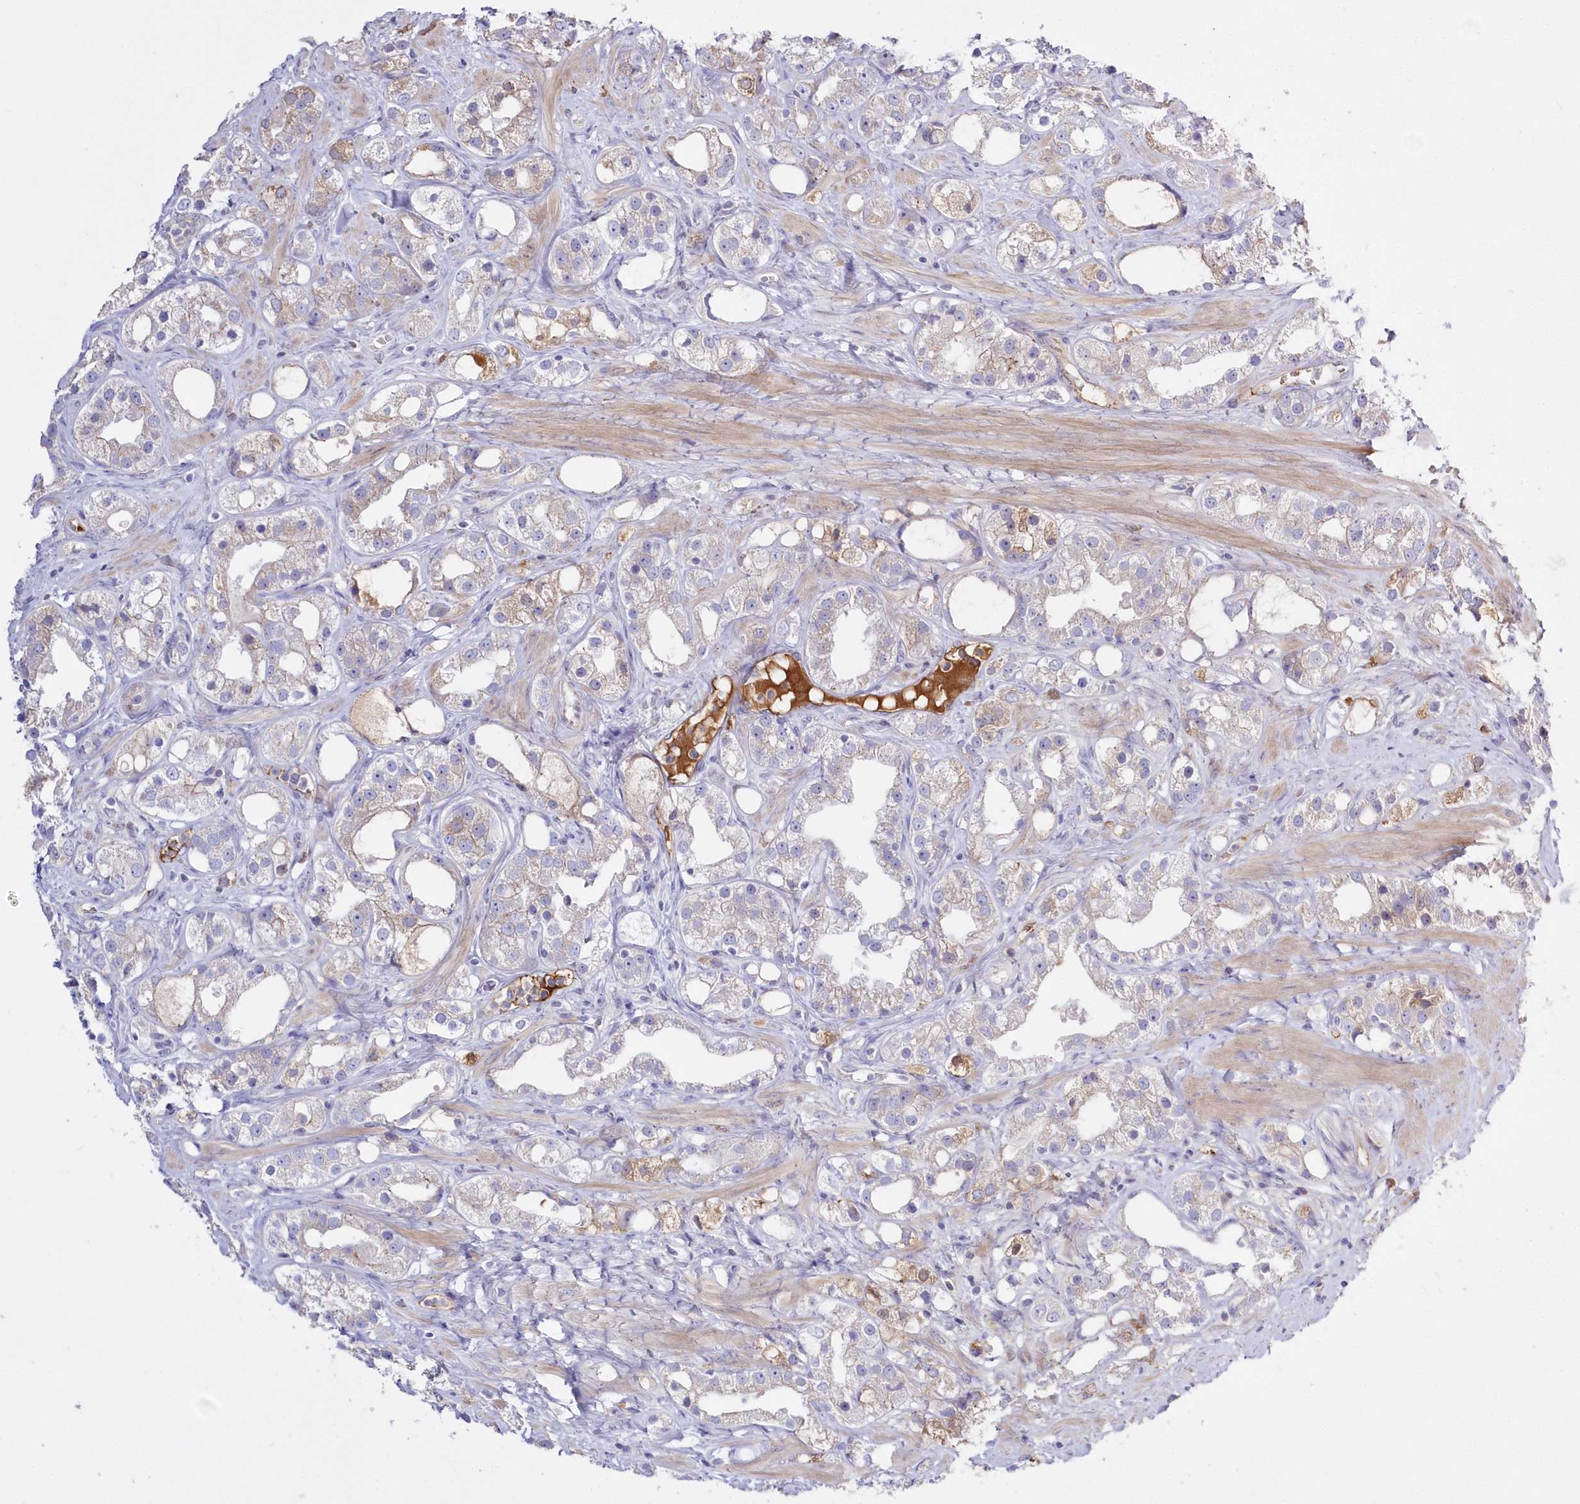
{"staining": {"intensity": "weak", "quantity": "25%-75%", "location": "cytoplasmic/membranous"}, "tissue": "prostate cancer", "cell_type": "Tumor cells", "image_type": "cancer", "snomed": [{"axis": "morphology", "description": "Adenocarcinoma, NOS"}, {"axis": "topography", "description": "Prostate"}], "caption": "This micrograph demonstrates IHC staining of adenocarcinoma (prostate), with low weak cytoplasmic/membranous staining in about 25%-75% of tumor cells.", "gene": "WBP1L", "patient": {"sex": "male", "age": 79}}